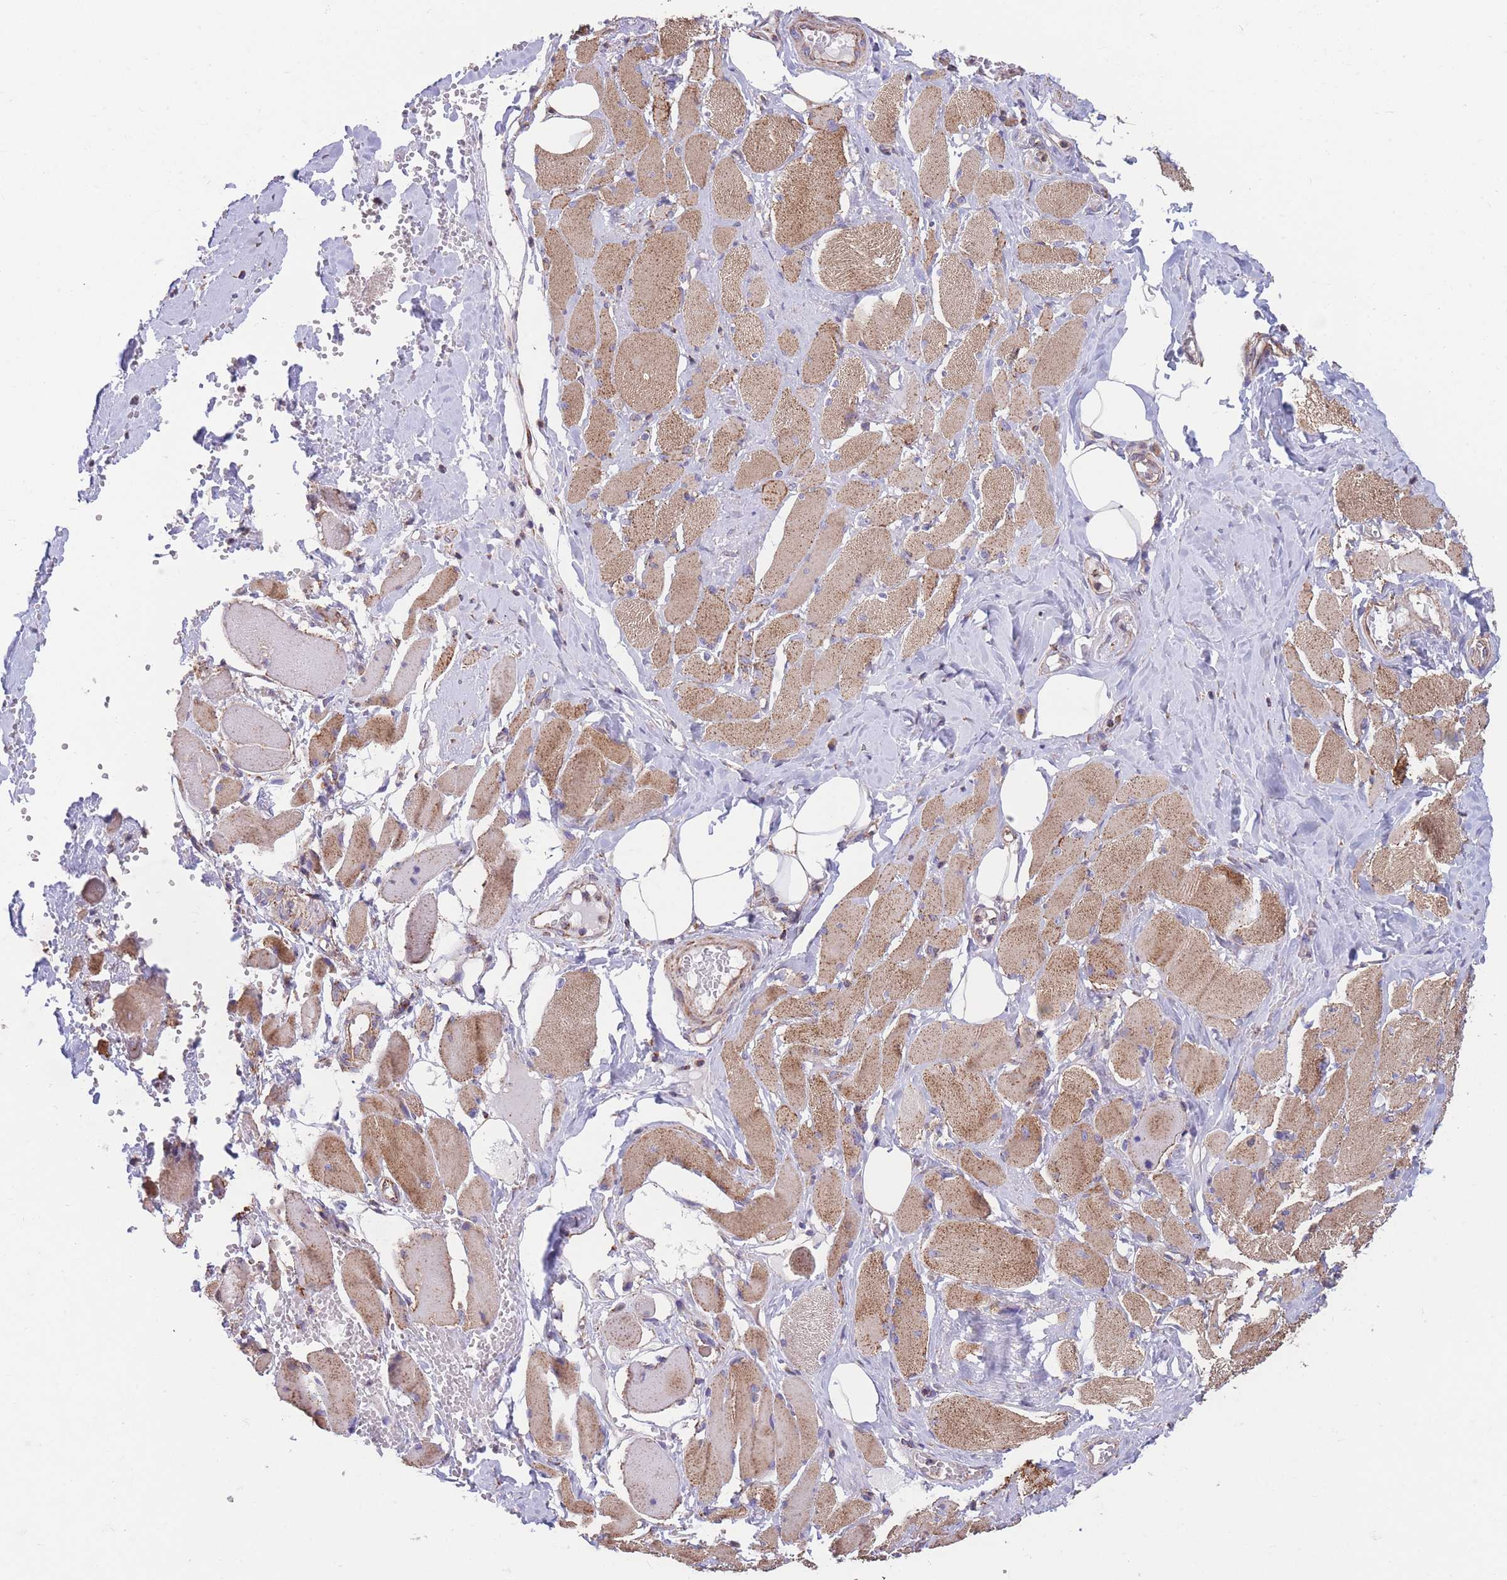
{"staining": {"intensity": "moderate", "quantity": ">75%", "location": "cytoplasmic/membranous"}, "tissue": "skeletal muscle", "cell_type": "Myocytes", "image_type": "normal", "snomed": [{"axis": "morphology", "description": "Normal tissue, NOS"}, {"axis": "morphology", "description": "Basal cell carcinoma"}, {"axis": "topography", "description": "Skeletal muscle"}], "caption": "The image displays a brown stain indicating the presence of a protein in the cytoplasmic/membranous of myocytes in skeletal muscle.", "gene": "FKBP8", "patient": {"sex": "female", "age": 64}}